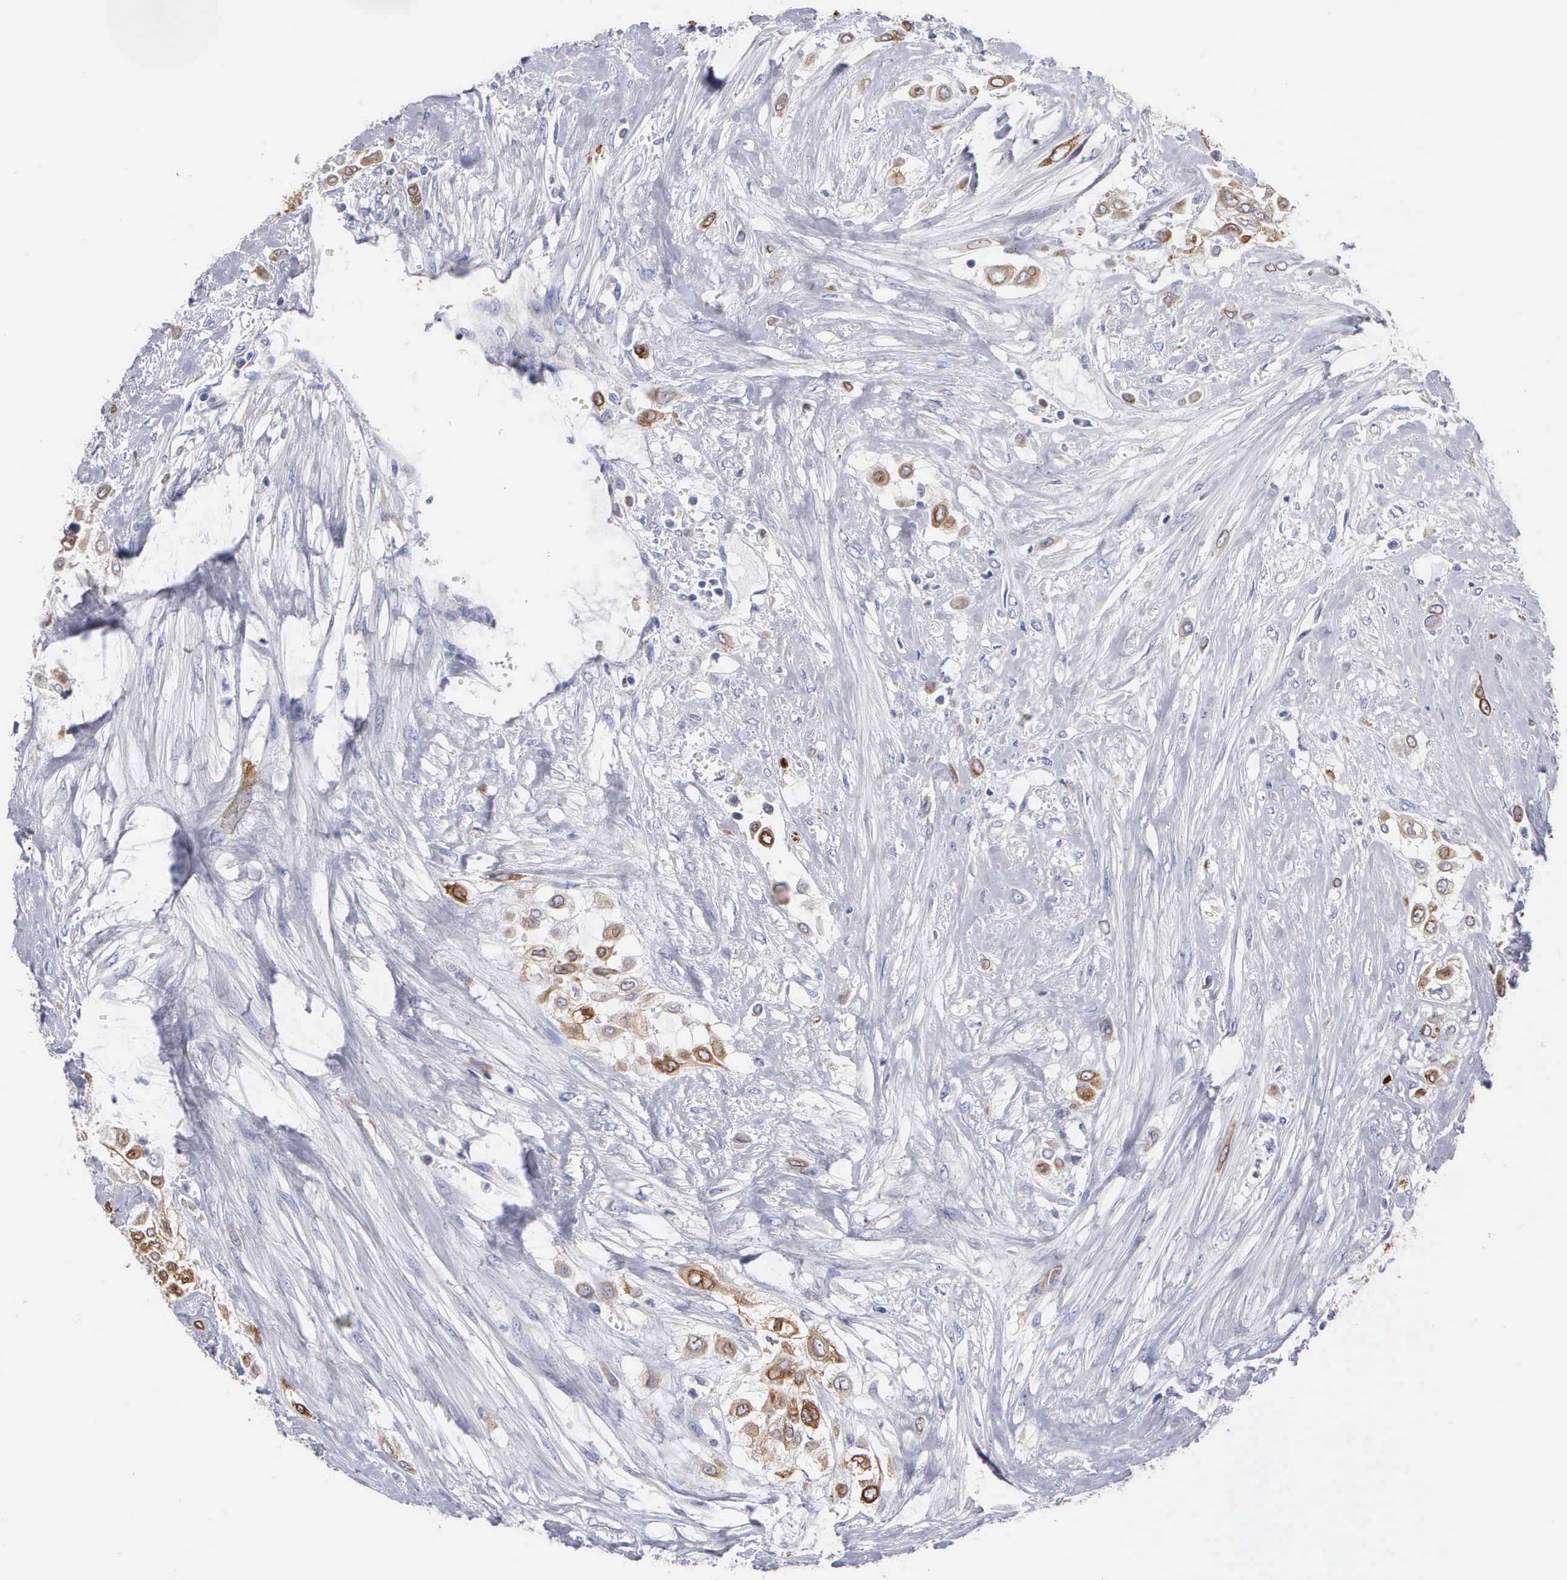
{"staining": {"intensity": "strong", "quantity": ">75%", "location": "cytoplasmic/membranous"}, "tissue": "urothelial cancer", "cell_type": "Tumor cells", "image_type": "cancer", "snomed": [{"axis": "morphology", "description": "Urothelial carcinoma, High grade"}, {"axis": "topography", "description": "Urinary bladder"}], "caption": "The micrograph shows a brown stain indicating the presence of a protein in the cytoplasmic/membranous of tumor cells in high-grade urothelial carcinoma.", "gene": "PTGS2", "patient": {"sex": "male", "age": 57}}